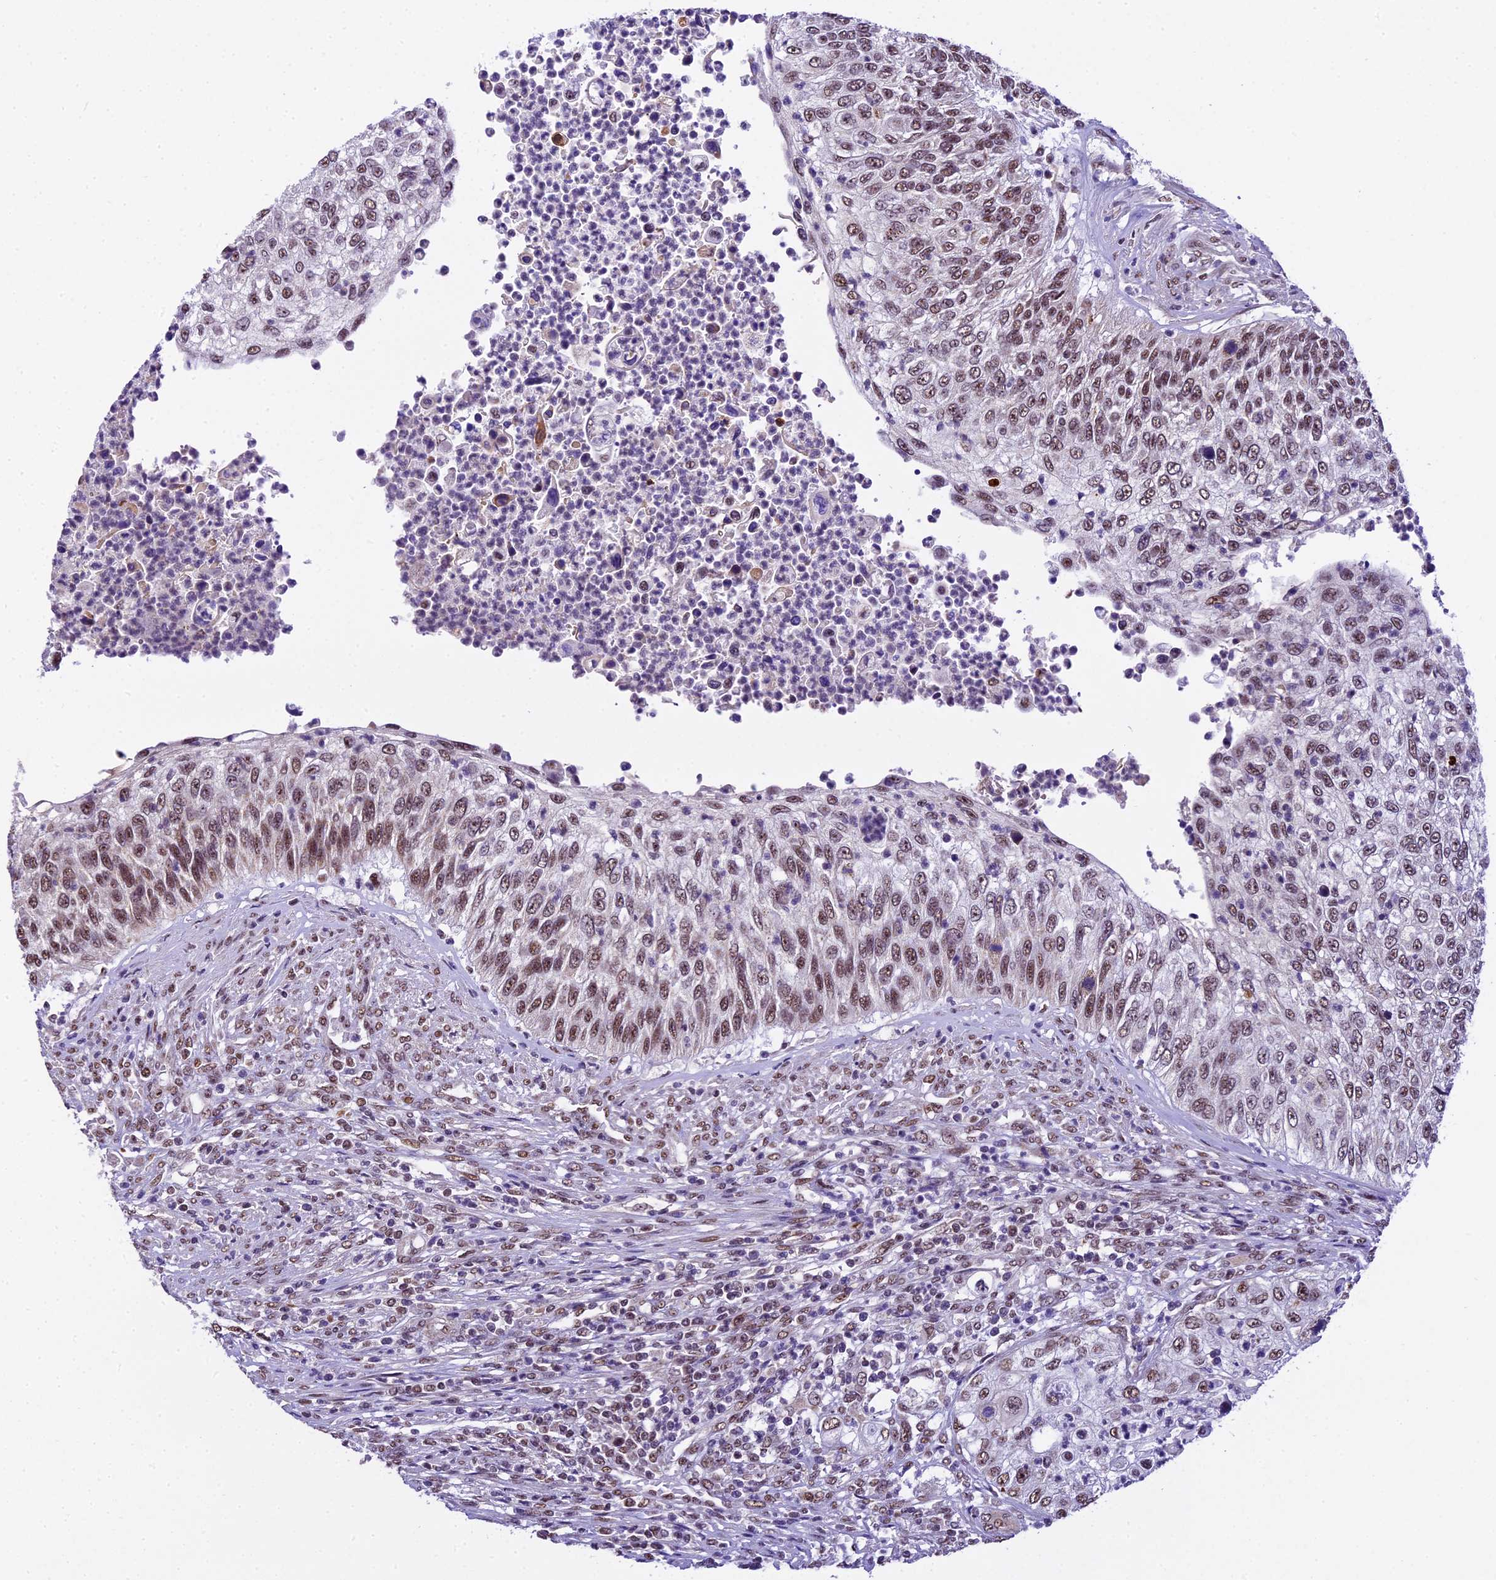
{"staining": {"intensity": "moderate", "quantity": ">75%", "location": "nuclear"}, "tissue": "urothelial cancer", "cell_type": "Tumor cells", "image_type": "cancer", "snomed": [{"axis": "morphology", "description": "Urothelial carcinoma, High grade"}, {"axis": "topography", "description": "Urinary bladder"}], "caption": "Protein staining displays moderate nuclear expression in approximately >75% of tumor cells in urothelial cancer. Nuclei are stained in blue.", "gene": "CARS2", "patient": {"sex": "female", "age": 60}}